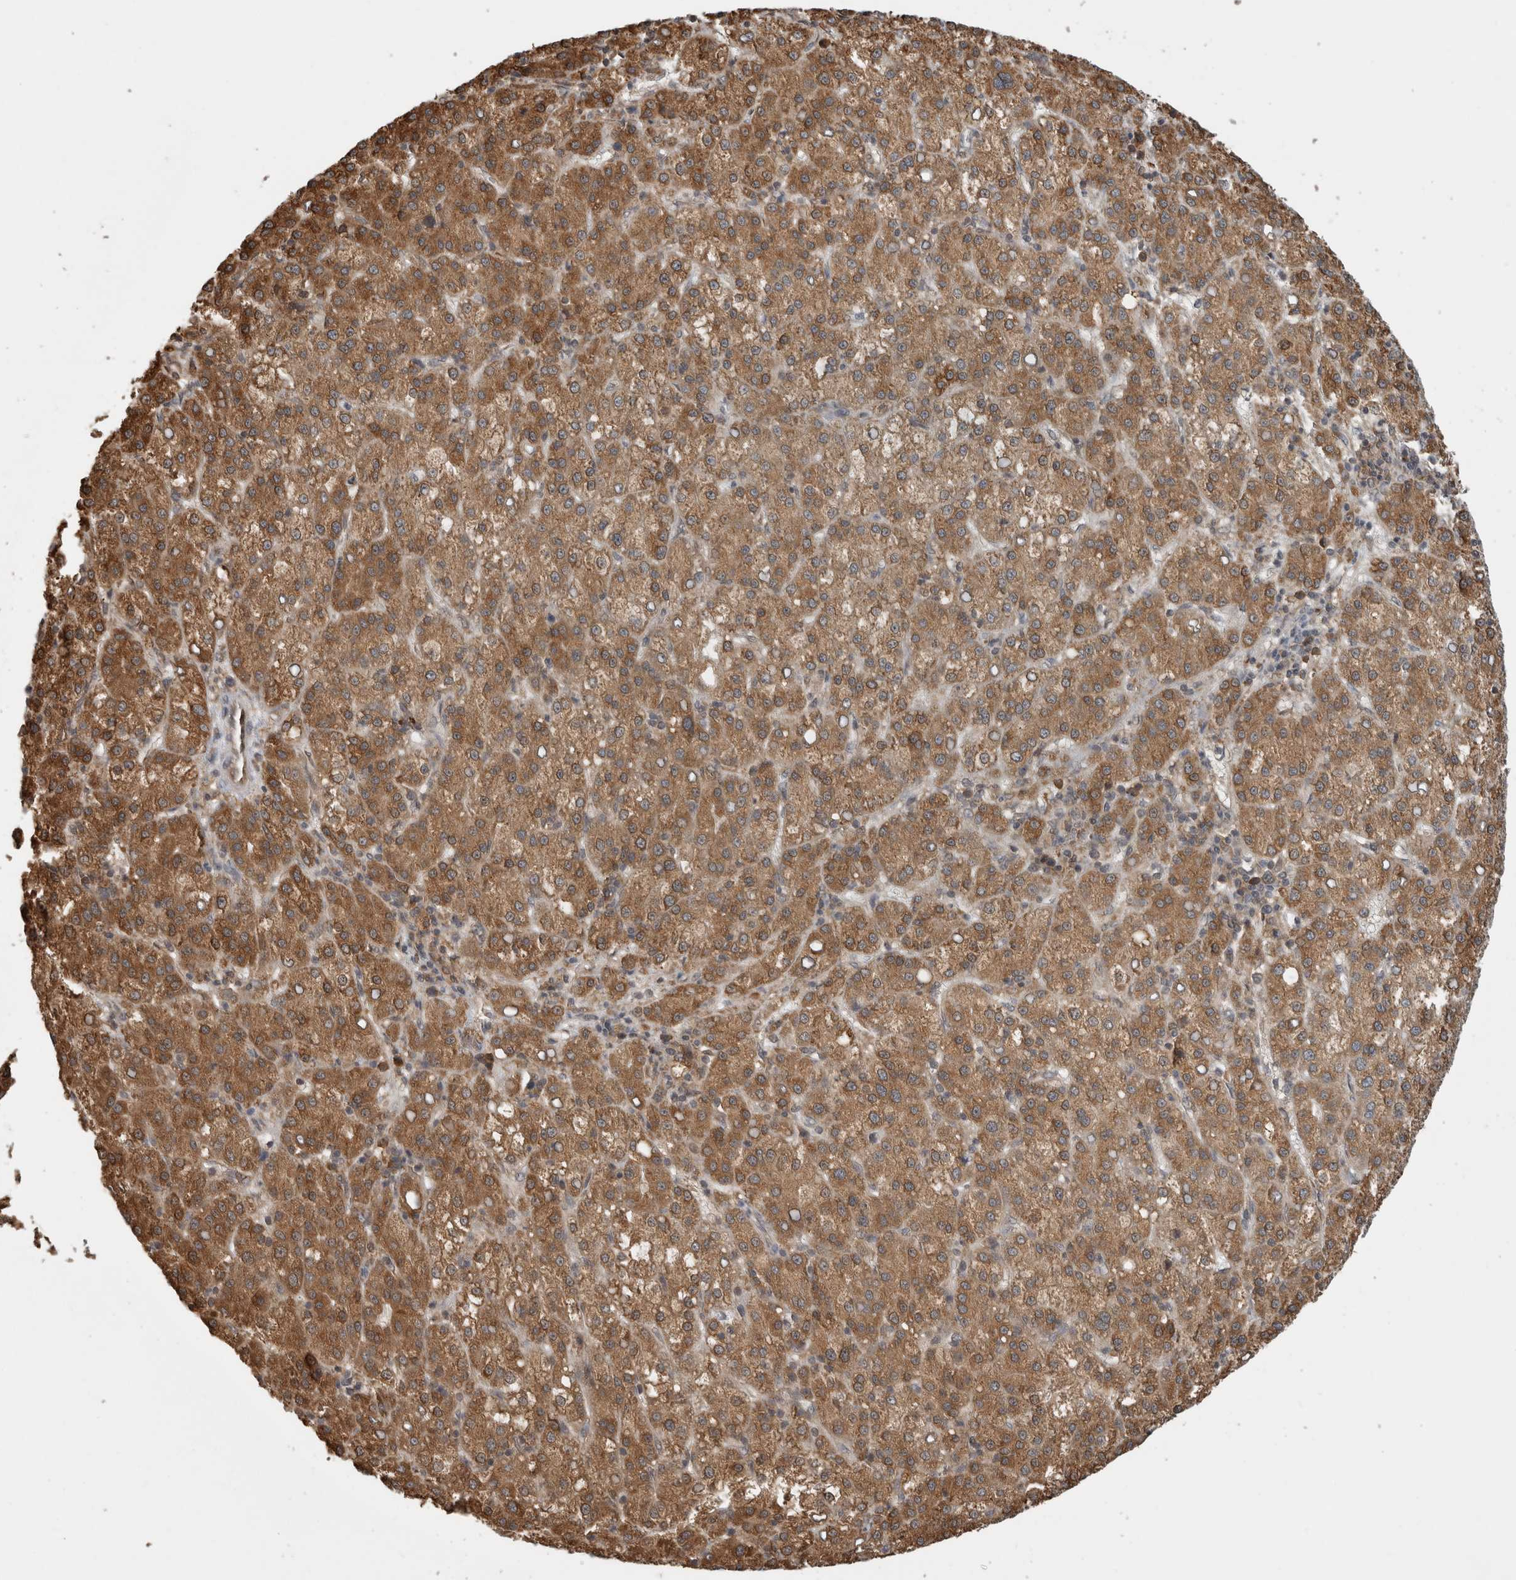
{"staining": {"intensity": "moderate", "quantity": ">75%", "location": "cytoplasmic/membranous"}, "tissue": "liver cancer", "cell_type": "Tumor cells", "image_type": "cancer", "snomed": [{"axis": "morphology", "description": "Carcinoma, Hepatocellular, NOS"}, {"axis": "topography", "description": "Liver"}], "caption": "Immunohistochemistry (IHC) micrograph of human hepatocellular carcinoma (liver) stained for a protein (brown), which shows medium levels of moderate cytoplasmic/membranous expression in approximately >75% of tumor cells.", "gene": "MS4A7", "patient": {"sex": "female", "age": 58}}